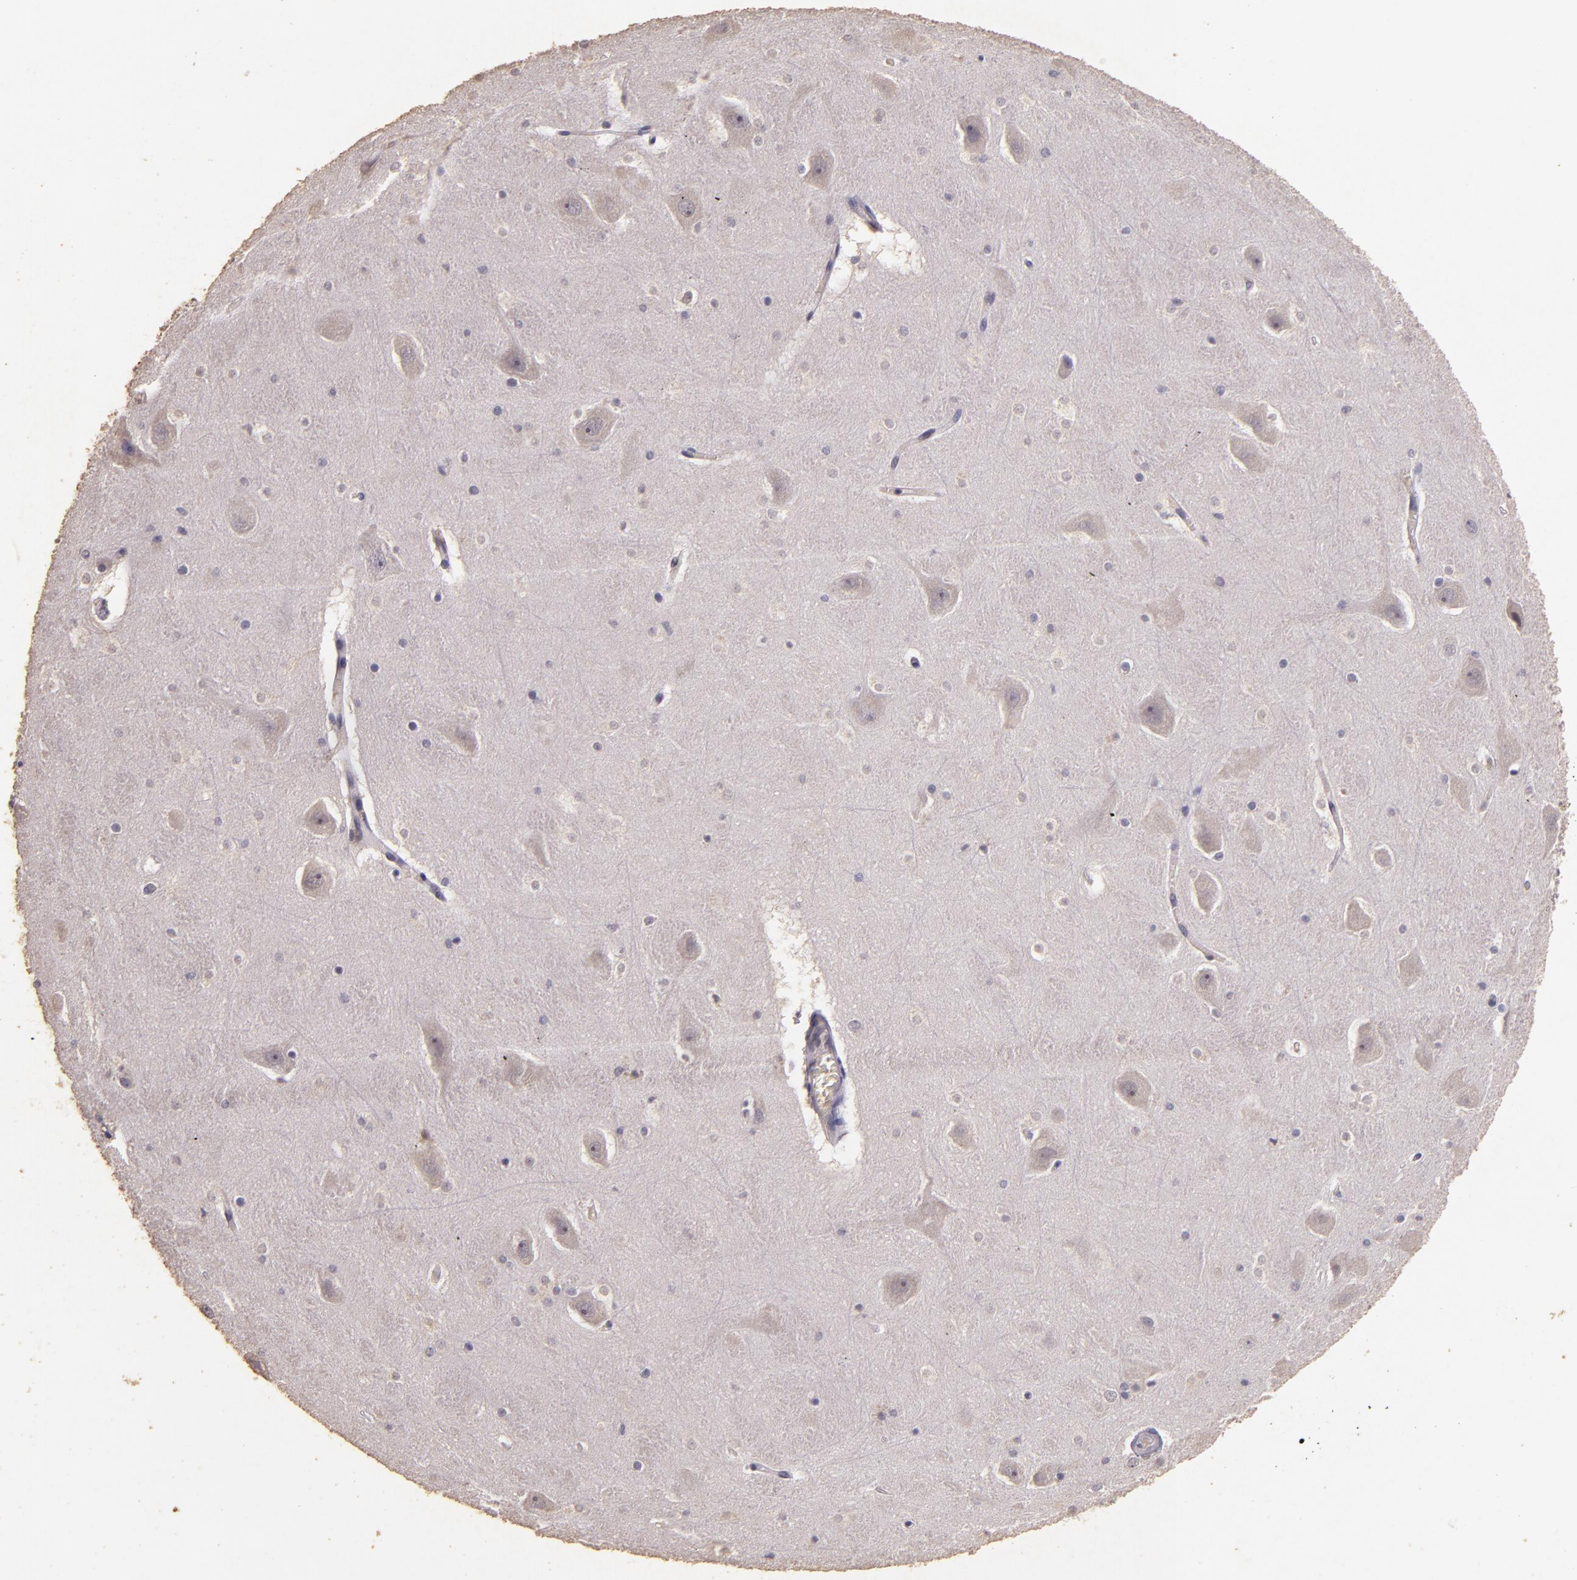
{"staining": {"intensity": "negative", "quantity": "none", "location": "none"}, "tissue": "hippocampus", "cell_type": "Glial cells", "image_type": "normal", "snomed": [{"axis": "morphology", "description": "Normal tissue, NOS"}, {"axis": "topography", "description": "Hippocampus"}], "caption": "Hippocampus stained for a protein using immunohistochemistry shows no positivity glial cells.", "gene": "BCL2L13", "patient": {"sex": "male", "age": 45}}